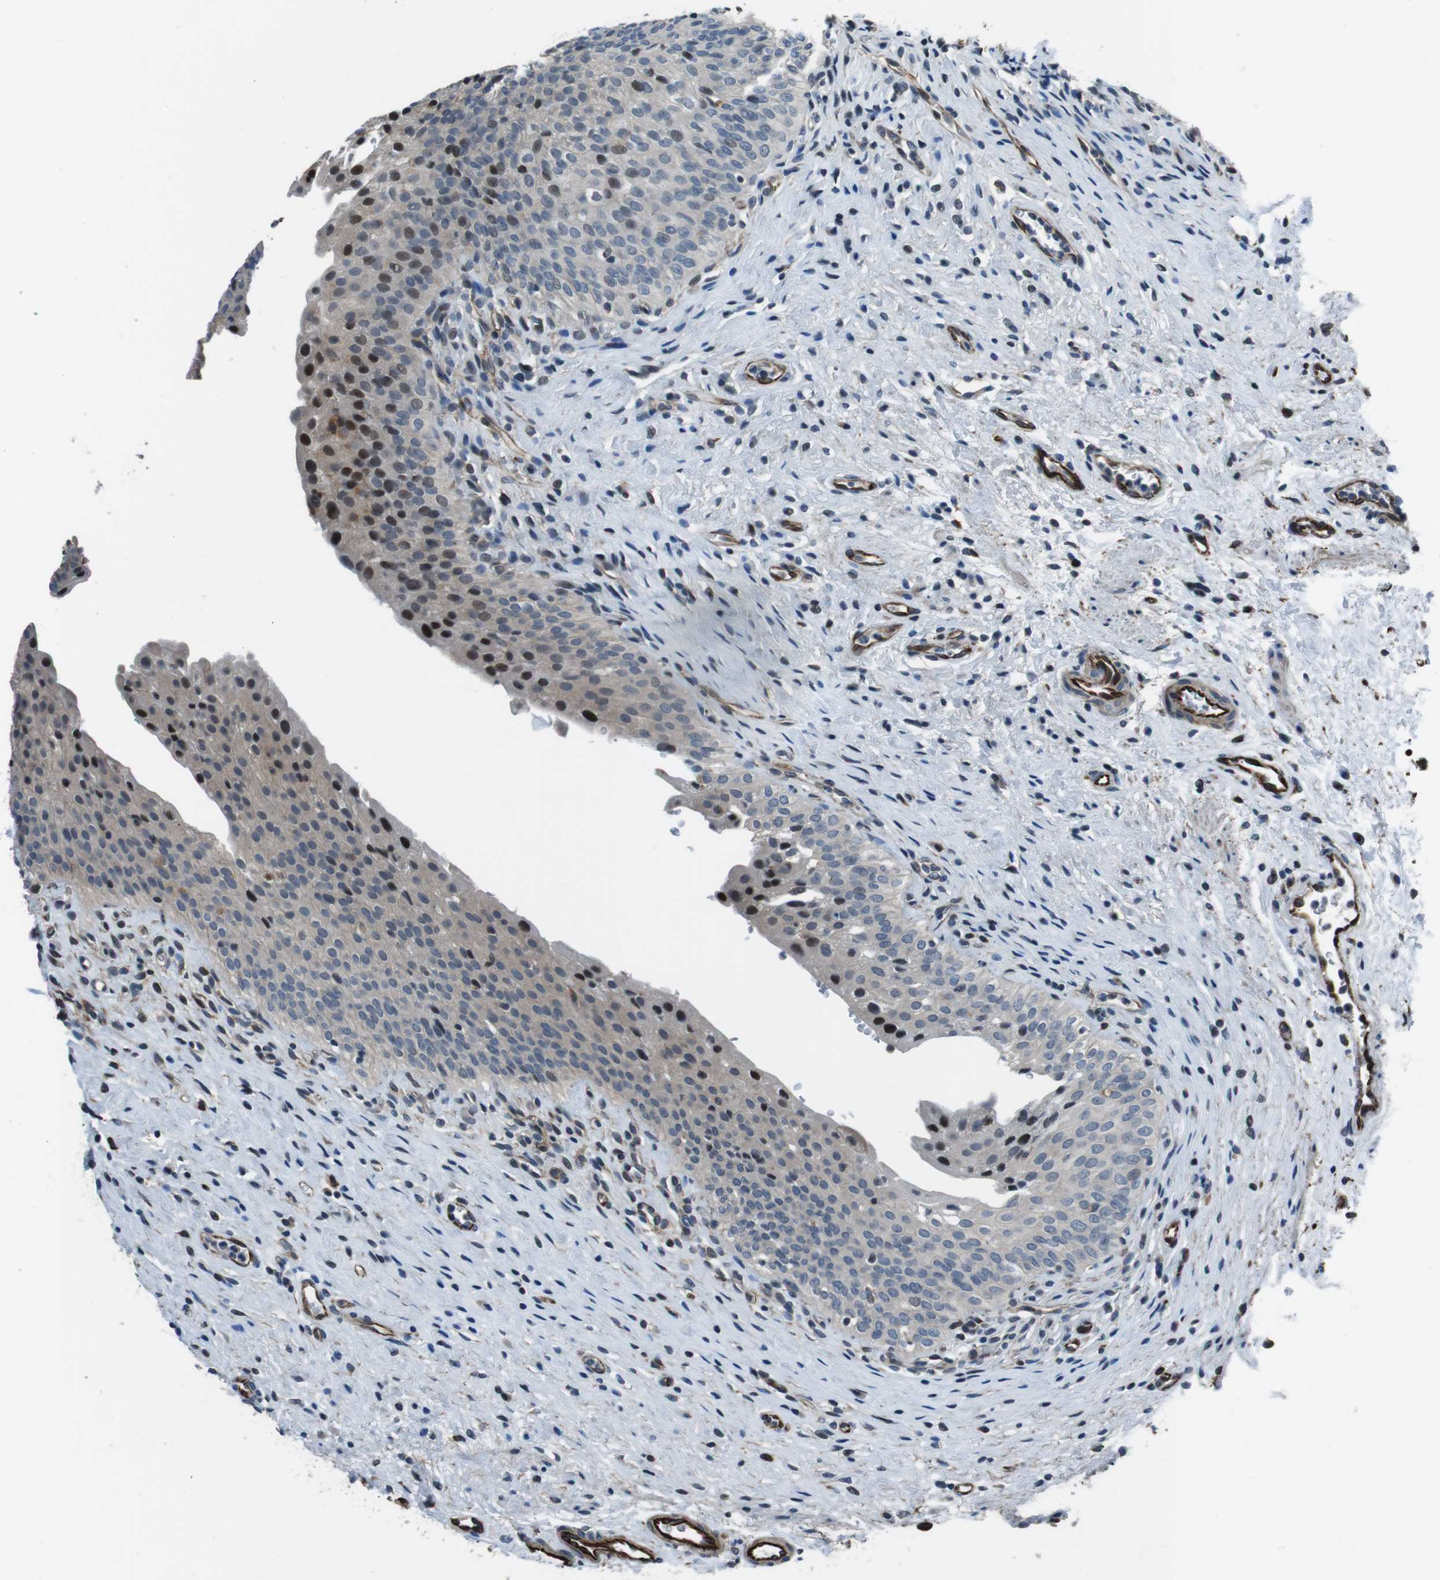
{"staining": {"intensity": "strong", "quantity": "<25%", "location": "nuclear"}, "tissue": "urinary bladder", "cell_type": "Urothelial cells", "image_type": "normal", "snomed": [{"axis": "morphology", "description": "Normal tissue, NOS"}, {"axis": "morphology", "description": "Urothelial carcinoma, High grade"}, {"axis": "topography", "description": "Urinary bladder"}], "caption": "Immunohistochemistry (IHC) staining of unremarkable urinary bladder, which displays medium levels of strong nuclear expression in about <25% of urothelial cells indicating strong nuclear protein staining. The staining was performed using DAB (3,3'-diaminobenzidine) (brown) for protein detection and nuclei were counterstained in hematoxylin (blue).", "gene": "LRRC49", "patient": {"sex": "male", "age": 46}}